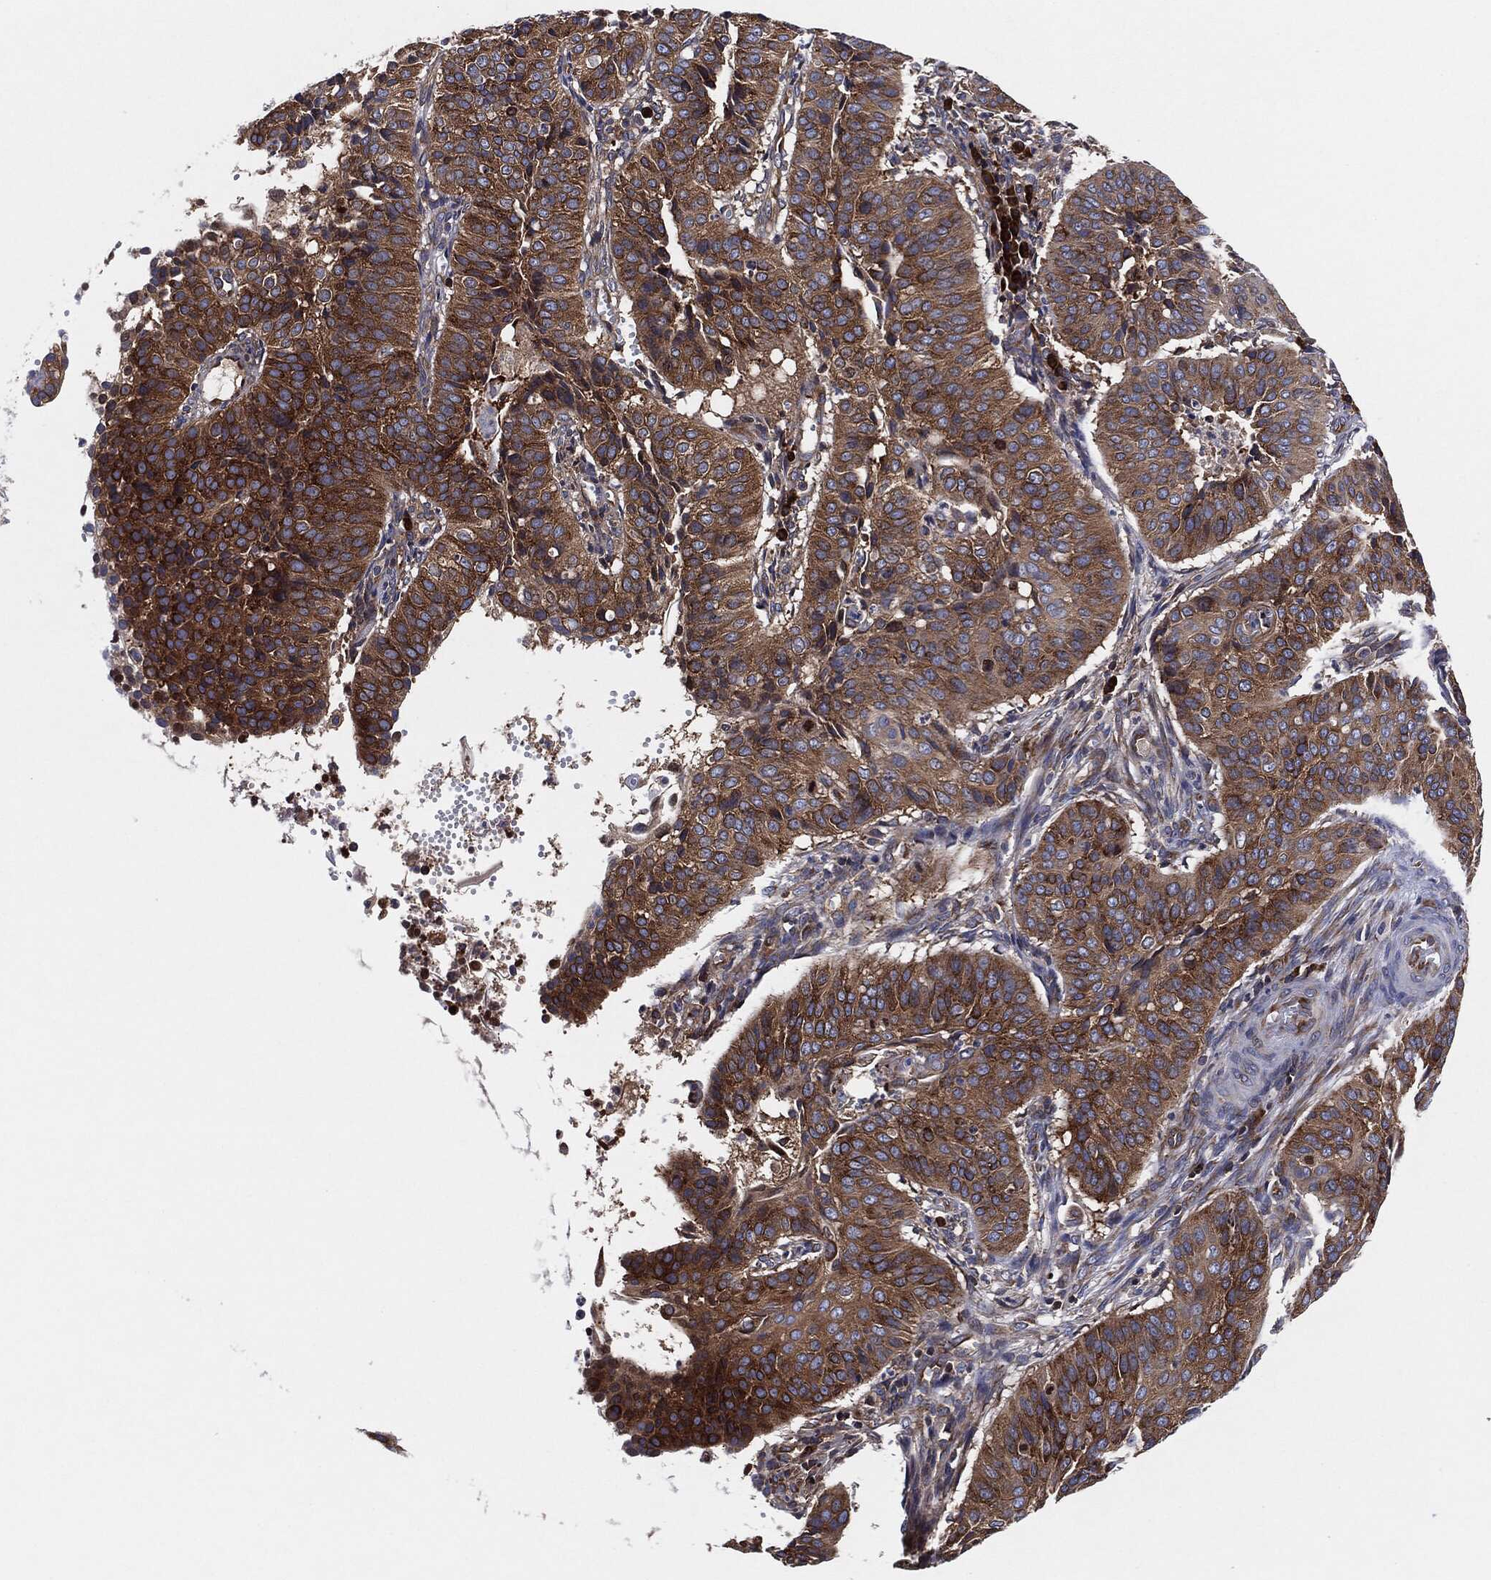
{"staining": {"intensity": "strong", "quantity": ">75%", "location": "cytoplasmic/membranous"}, "tissue": "cervical cancer", "cell_type": "Tumor cells", "image_type": "cancer", "snomed": [{"axis": "morphology", "description": "Normal tissue, NOS"}, {"axis": "morphology", "description": "Squamous cell carcinoma, NOS"}, {"axis": "topography", "description": "Cervix"}], "caption": "Immunohistochemical staining of human cervical squamous cell carcinoma reveals strong cytoplasmic/membranous protein staining in about >75% of tumor cells.", "gene": "EIF2S2", "patient": {"sex": "female", "age": 39}}